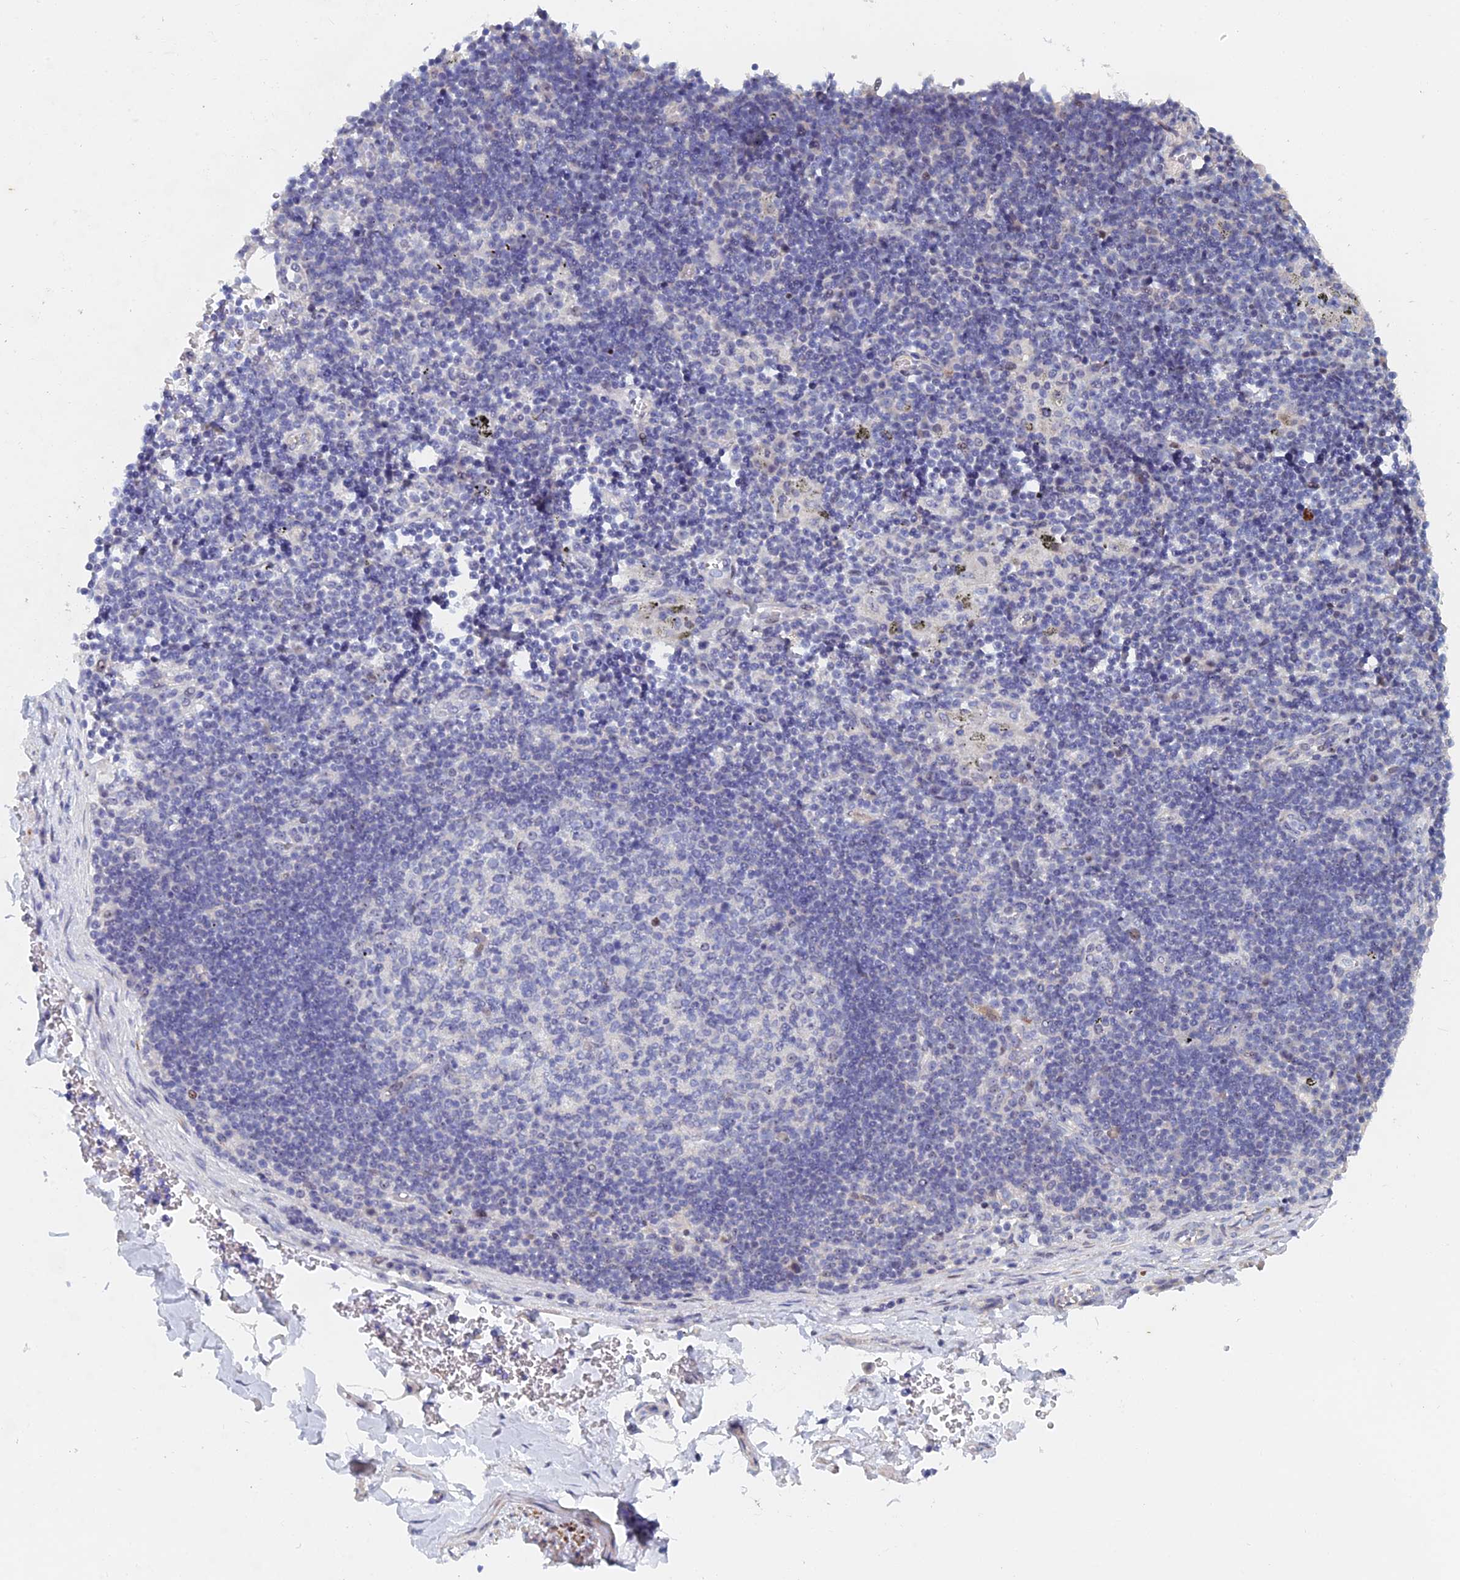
{"staining": {"intensity": "negative", "quantity": "none", "location": "none"}, "tissue": "adipose tissue", "cell_type": "Adipocytes", "image_type": "normal", "snomed": [{"axis": "morphology", "description": "Normal tissue, NOS"}, {"axis": "topography", "description": "Lymph node"}, {"axis": "topography", "description": "Cartilage tissue"}, {"axis": "topography", "description": "Bronchus"}], "caption": "A micrograph of adipose tissue stained for a protein demonstrates no brown staining in adipocytes. The staining was performed using DAB (3,3'-diaminobenzidine) to visualize the protein expression in brown, while the nuclei were stained in blue with hematoxylin (Magnification: 20x).", "gene": "DRGX", "patient": {"sex": "male", "age": 63}}